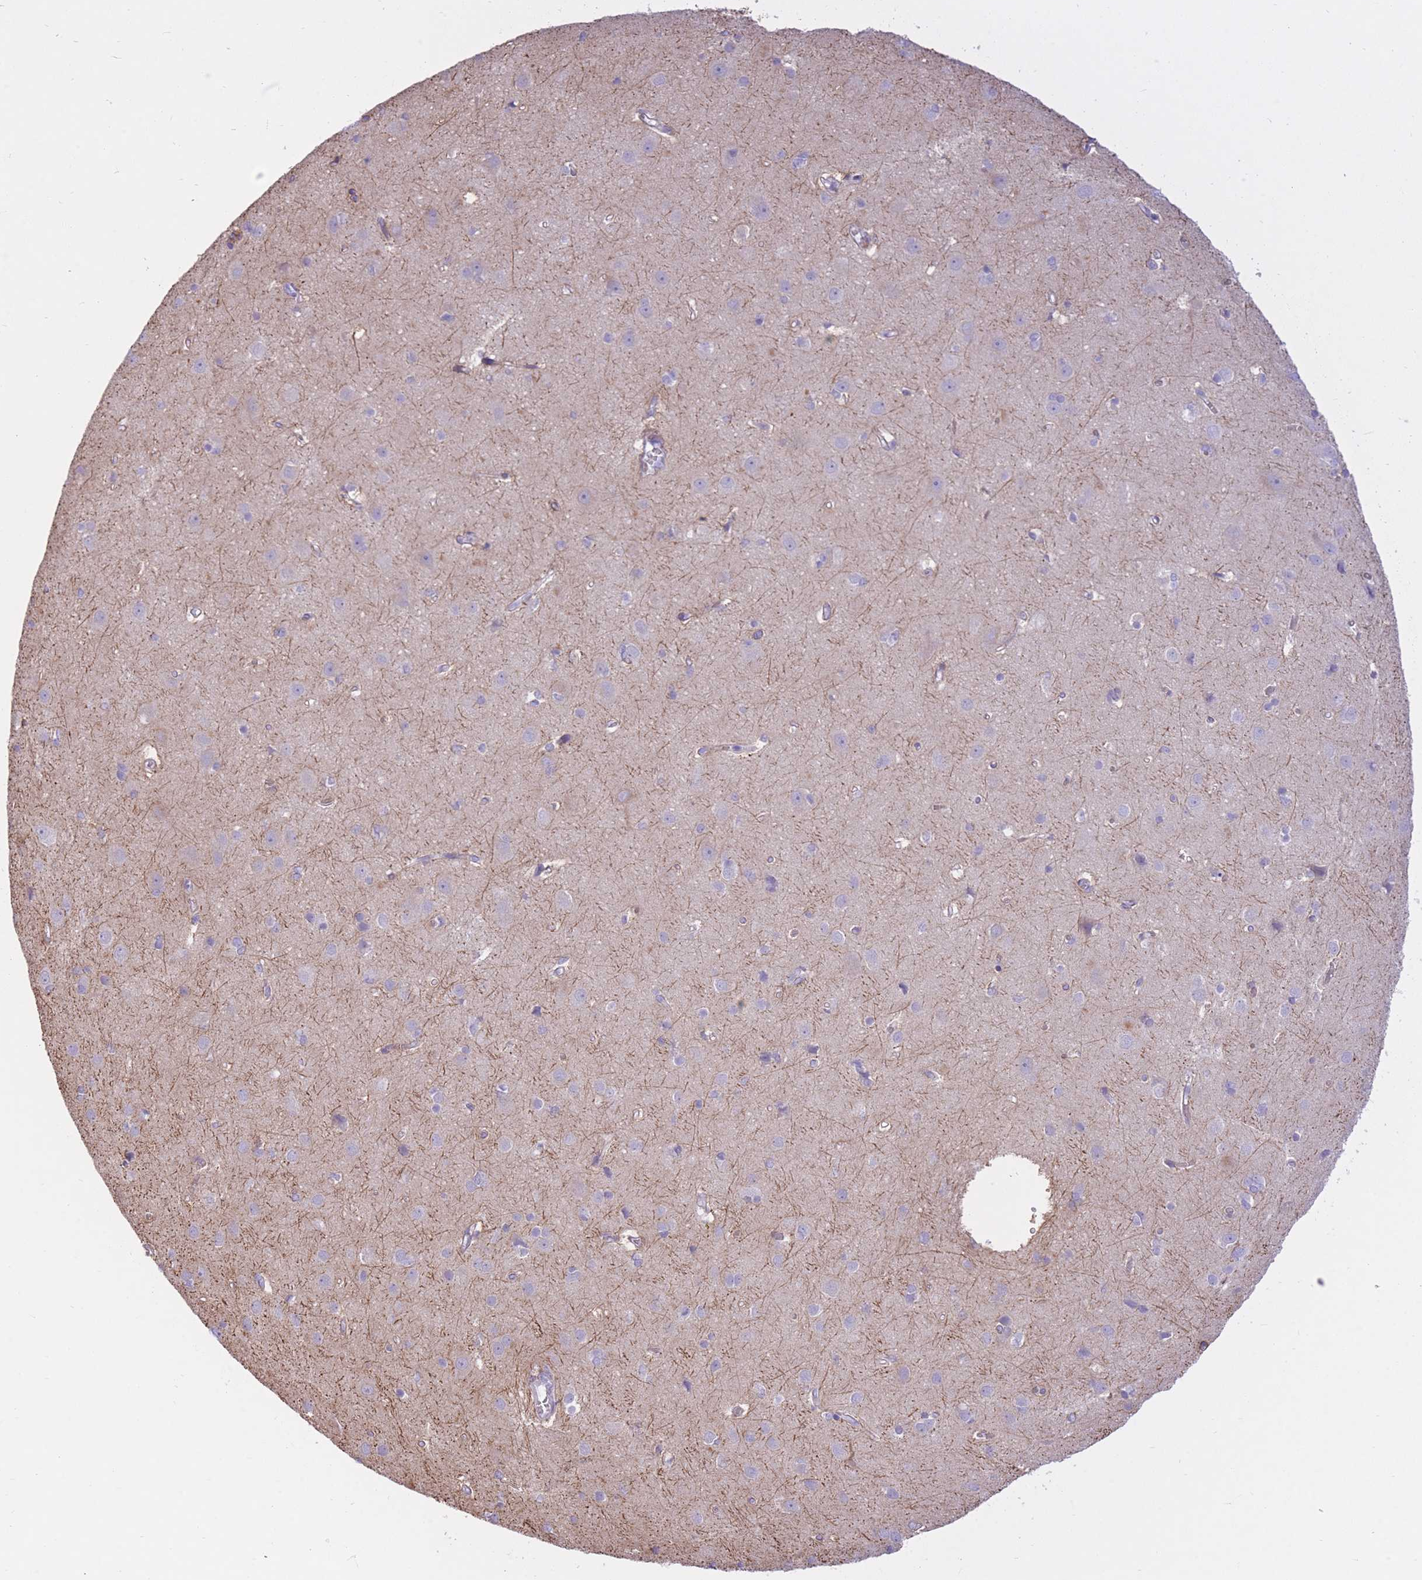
{"staining": {"intensity": "negative", "quantity": "none", "location": "none"}, "tissue": "cerebral cortex", "cell_type": "Endothelial cells", "image_type": "normal", "snomed": [{"axis": "morphology", "description": "Normal tissue, NOS"}, {"axis": "topography", "description": "Cerebral cortex"}], "caption": "Immunohistochemistry histopathology image of normal human cerebral cortex stained for a protein (brown), which displays no positivity in endothelial cells.", "gene": "WDR70", "patient": {"sex": "male", "age": 37}}